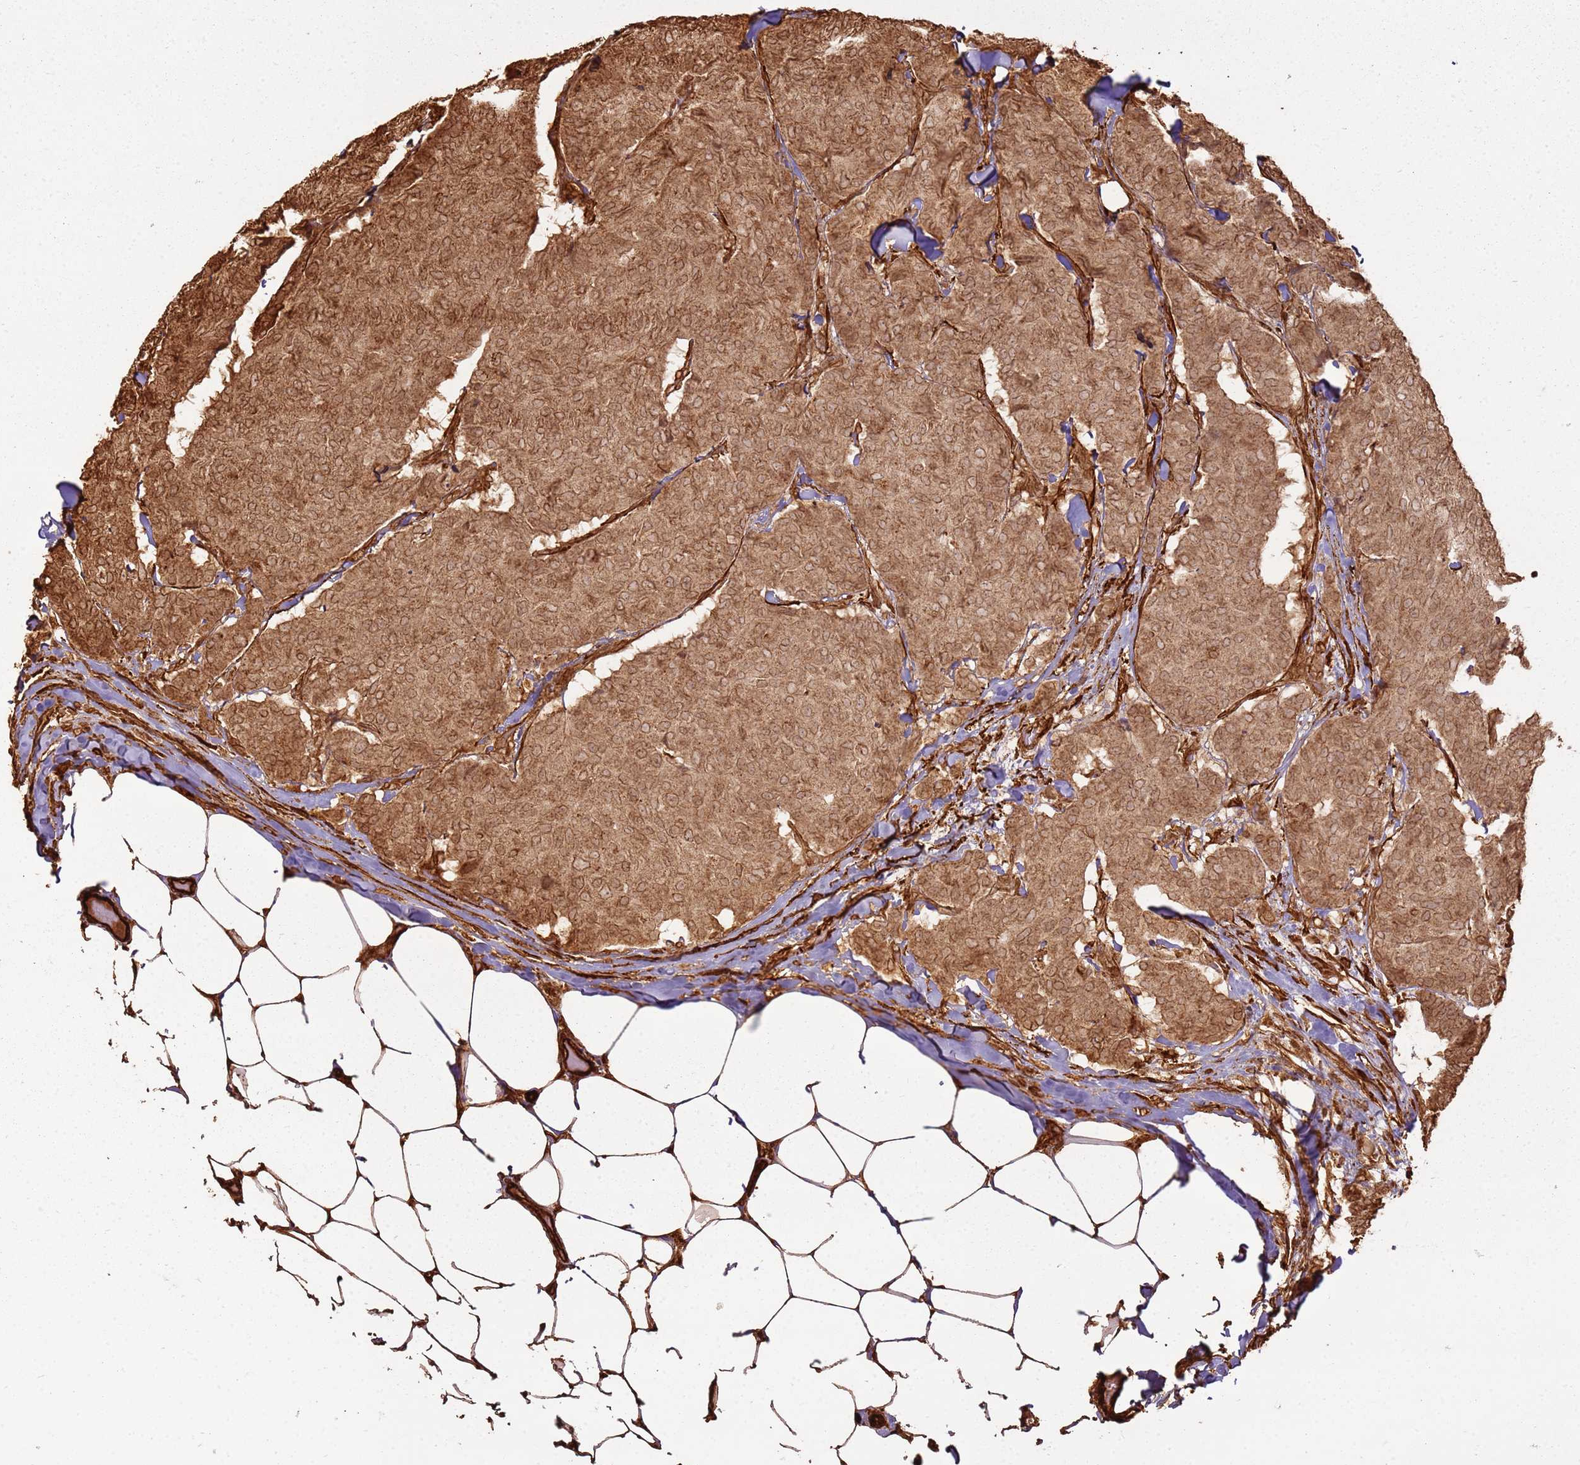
{"staining": {"intensity": "moderate", "quantity": ">75%", "location": "cytoplasmic/membranous"}, "tissue": "breast cancer", "cell_type": "Tumor cells", "image_type": "cancer", "snomed": [{"axis": "morphology", "description": "Duct carcinoma"}, {"axis": "topography", "description": "Breast"}], "caption": "Brown immunohistochemical staining in human infiltrating ductal carcinoma (breast) shows moderate cytoplasmic/membranous expression in approximately >75% of tumor cells.", "gene": "DDX59", "patient": {"sex": "female", "age": 75}}